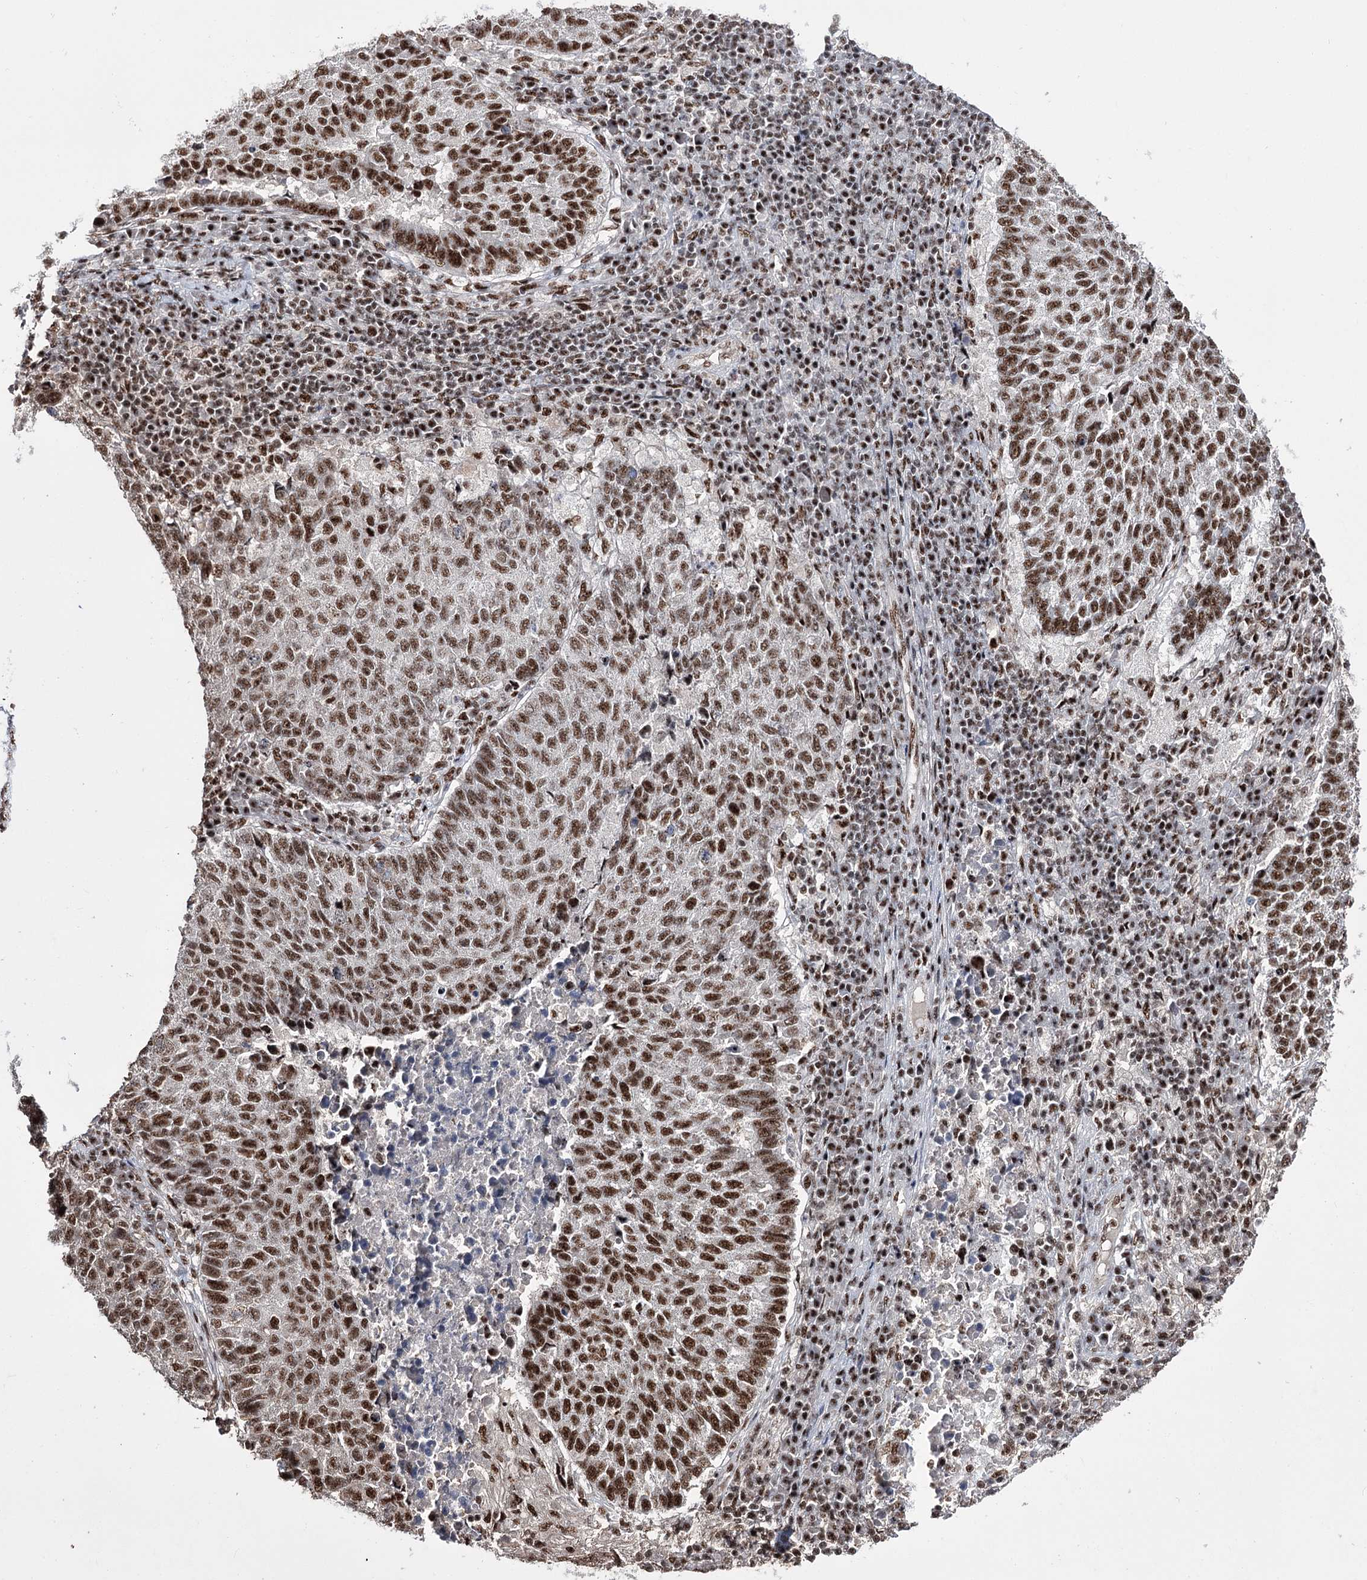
{"staining": {"intensity": "strong", "quantity": ">75%", "location": "nuclear"}, "tissue": "lung cancer", "cell_type": "Tumor cells", "image_type": "cancer", "snomed": [{"axis": "morphology", "description": "Squamous cell carcinoma, NOS"}, {"axis": "topography", "description": "Lung"}], "caption": "The micrograph demonstrates a brown stain indicating the presence of a protein in the nuclear of tumor cells in lung cancer (squamous cell carcinoma).", "gene": "PRPF40A", "patient": {"sex": "male", "age": 73}}